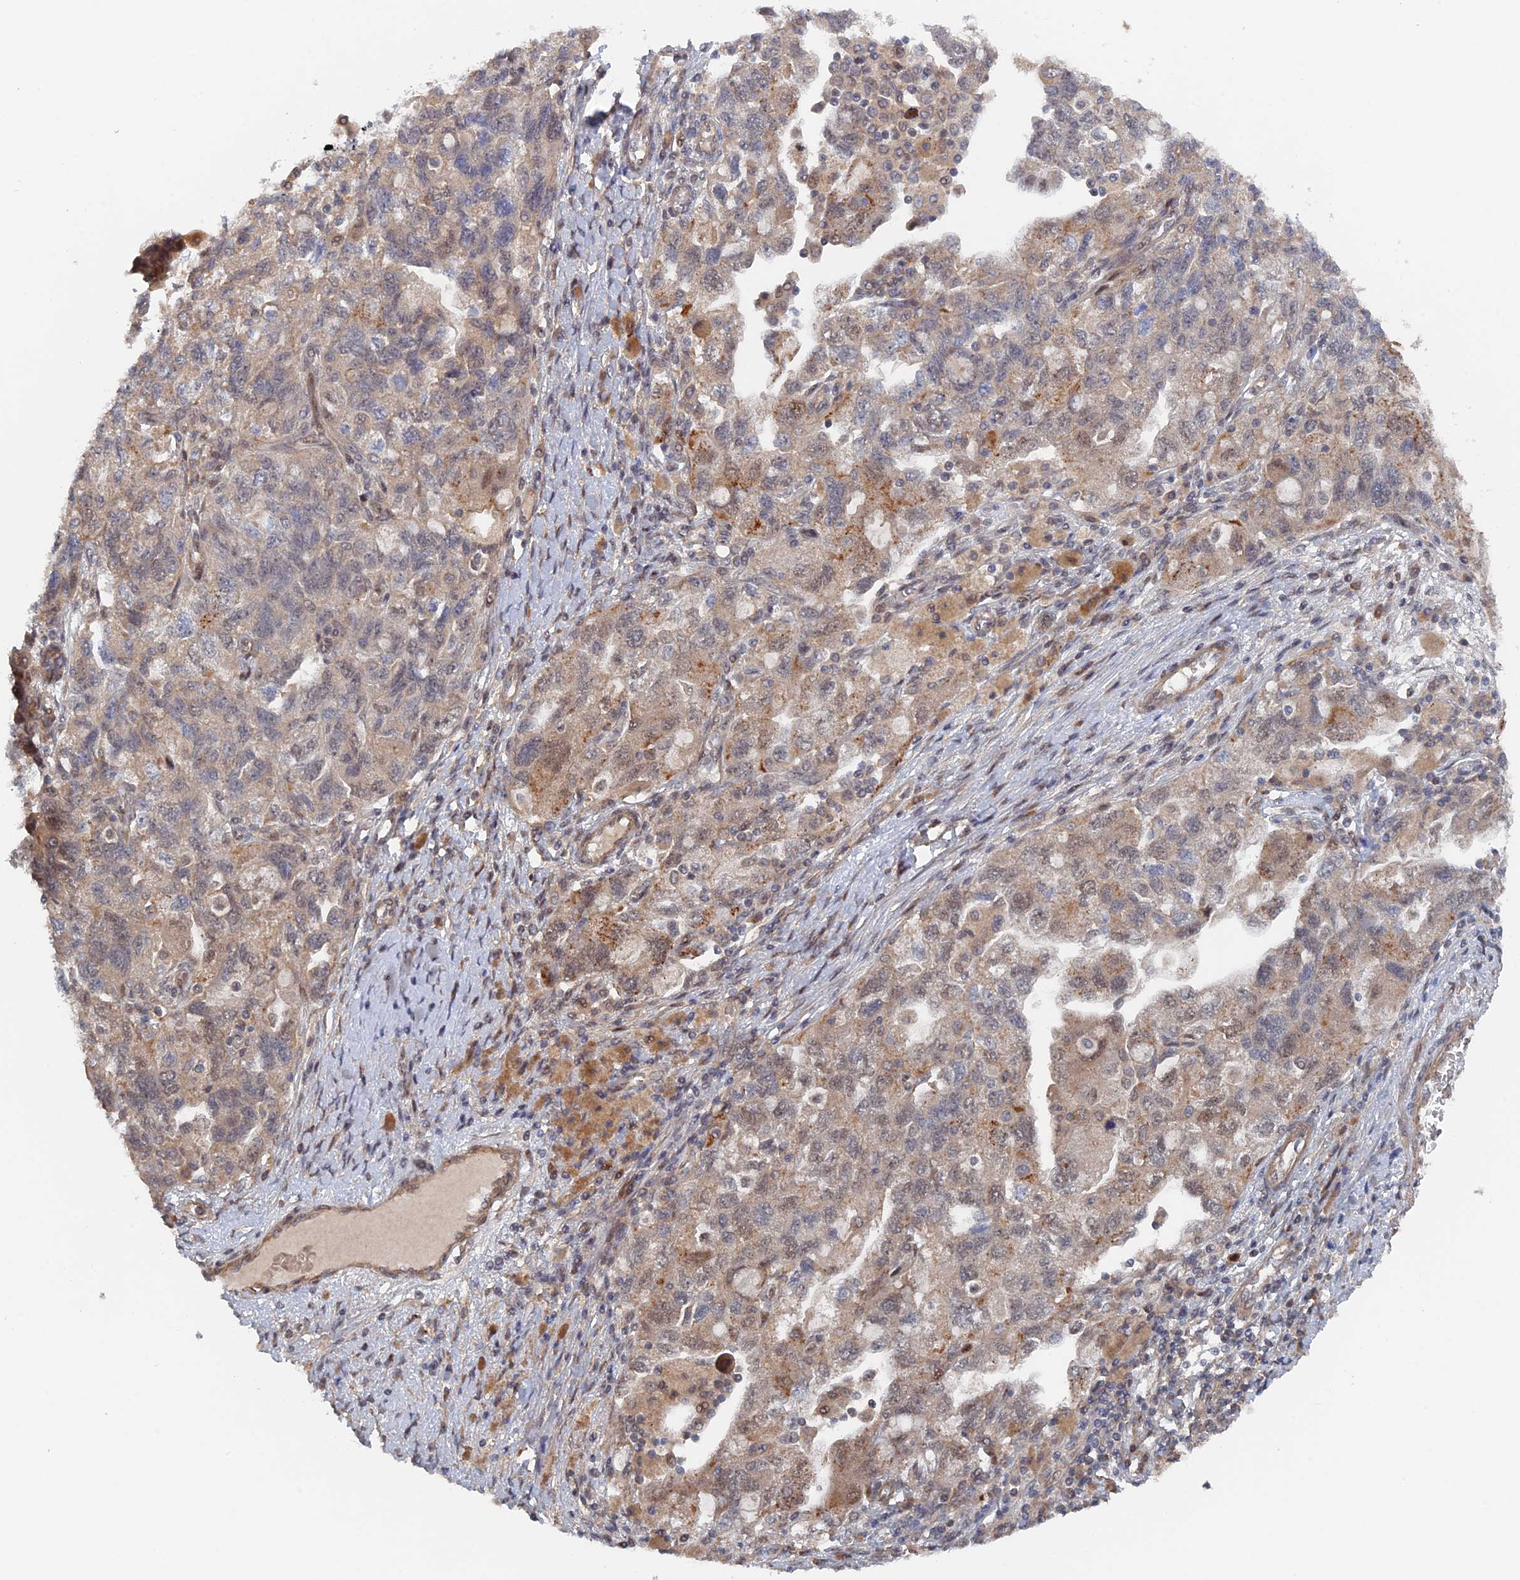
{"staining": {"intensity": "weak", "quantity": "25%-75%", "location": "cytoplasmic/membranous,nuclear"}, "tissue": "ovarian cancer", "cell_type": "Tumor cells", "image_type": "cancer", "snomed": [{"axis": "morphology", "description": "Carcinoma, NOS"}, {"axis": "morphology", "description": "Cystadenocarcinoma, serous, NOS"}, {"axis": "topography", "description": "Ovary"}], "caption": "Ovarian cancer (carcinoma) tissue shows weak cytoplasmic/membranous and nuclear expression in about 25%-75% of tumor cells, visualized by immunohistochemistry. Using DAB (3,3'-diaminobenzidine) (brown) and hematoxylin (blue) stains, captured at high magnification using brightfield microscopy.", "gene": "ELOVL6", "patient": {"sex": "female", "age": 69}}